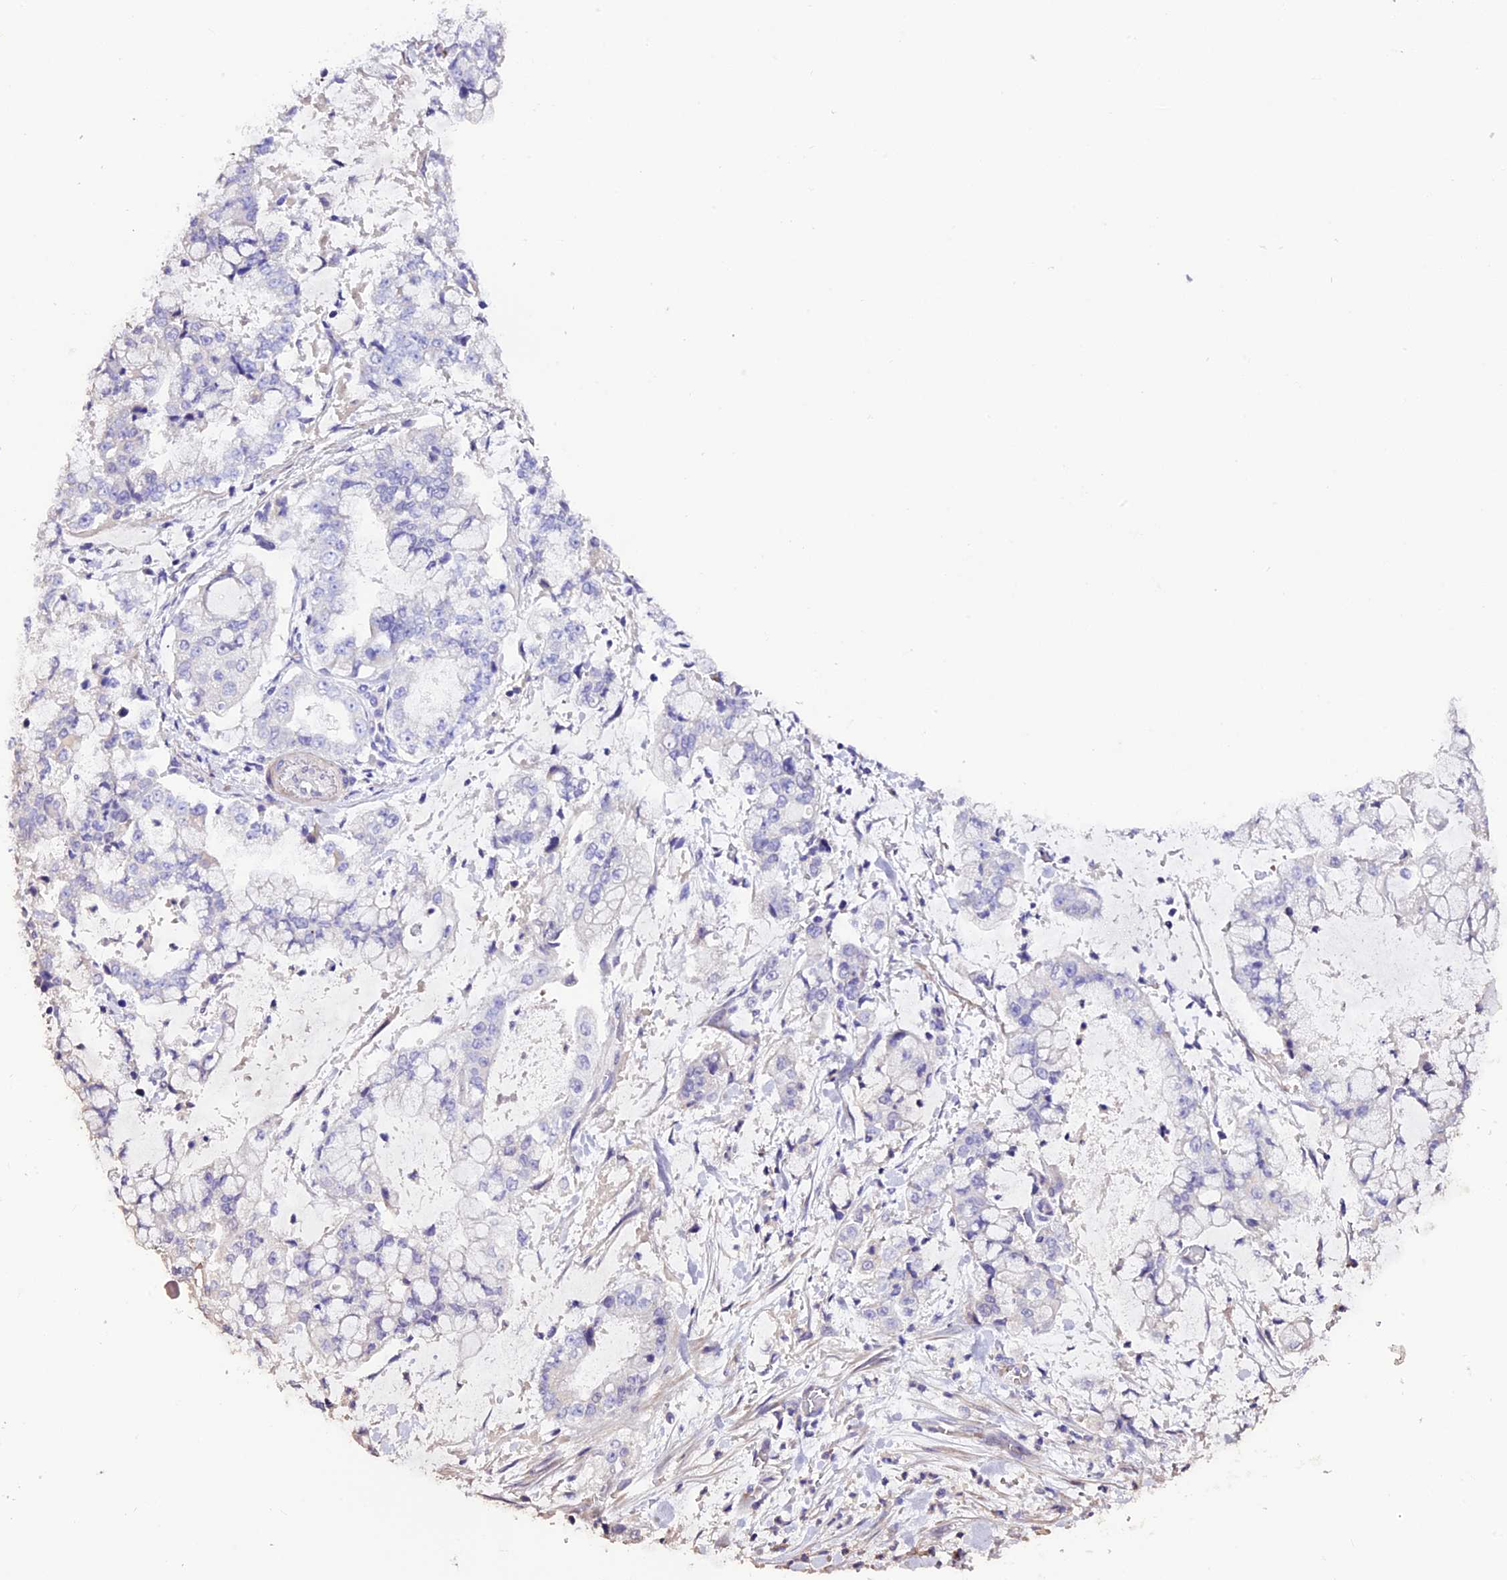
{"staining": {"intensity": "negative", "quantity": "none", "location": "none"}, "tissue": "stomach cancer", "cell_type": "Tumor cells", "image_type": "cancer", "snomed": [{"axis": "morphology", "description": "Adenocarcinoma, NOS"}, {"axis": "topography", "description": "Stomach"}], "caption": "Tumor cells show no significant expression in stomach cancer (adenocarcinoma).", "gene": "MEX3B", "patient": {"sex": "male", "age": 76}}